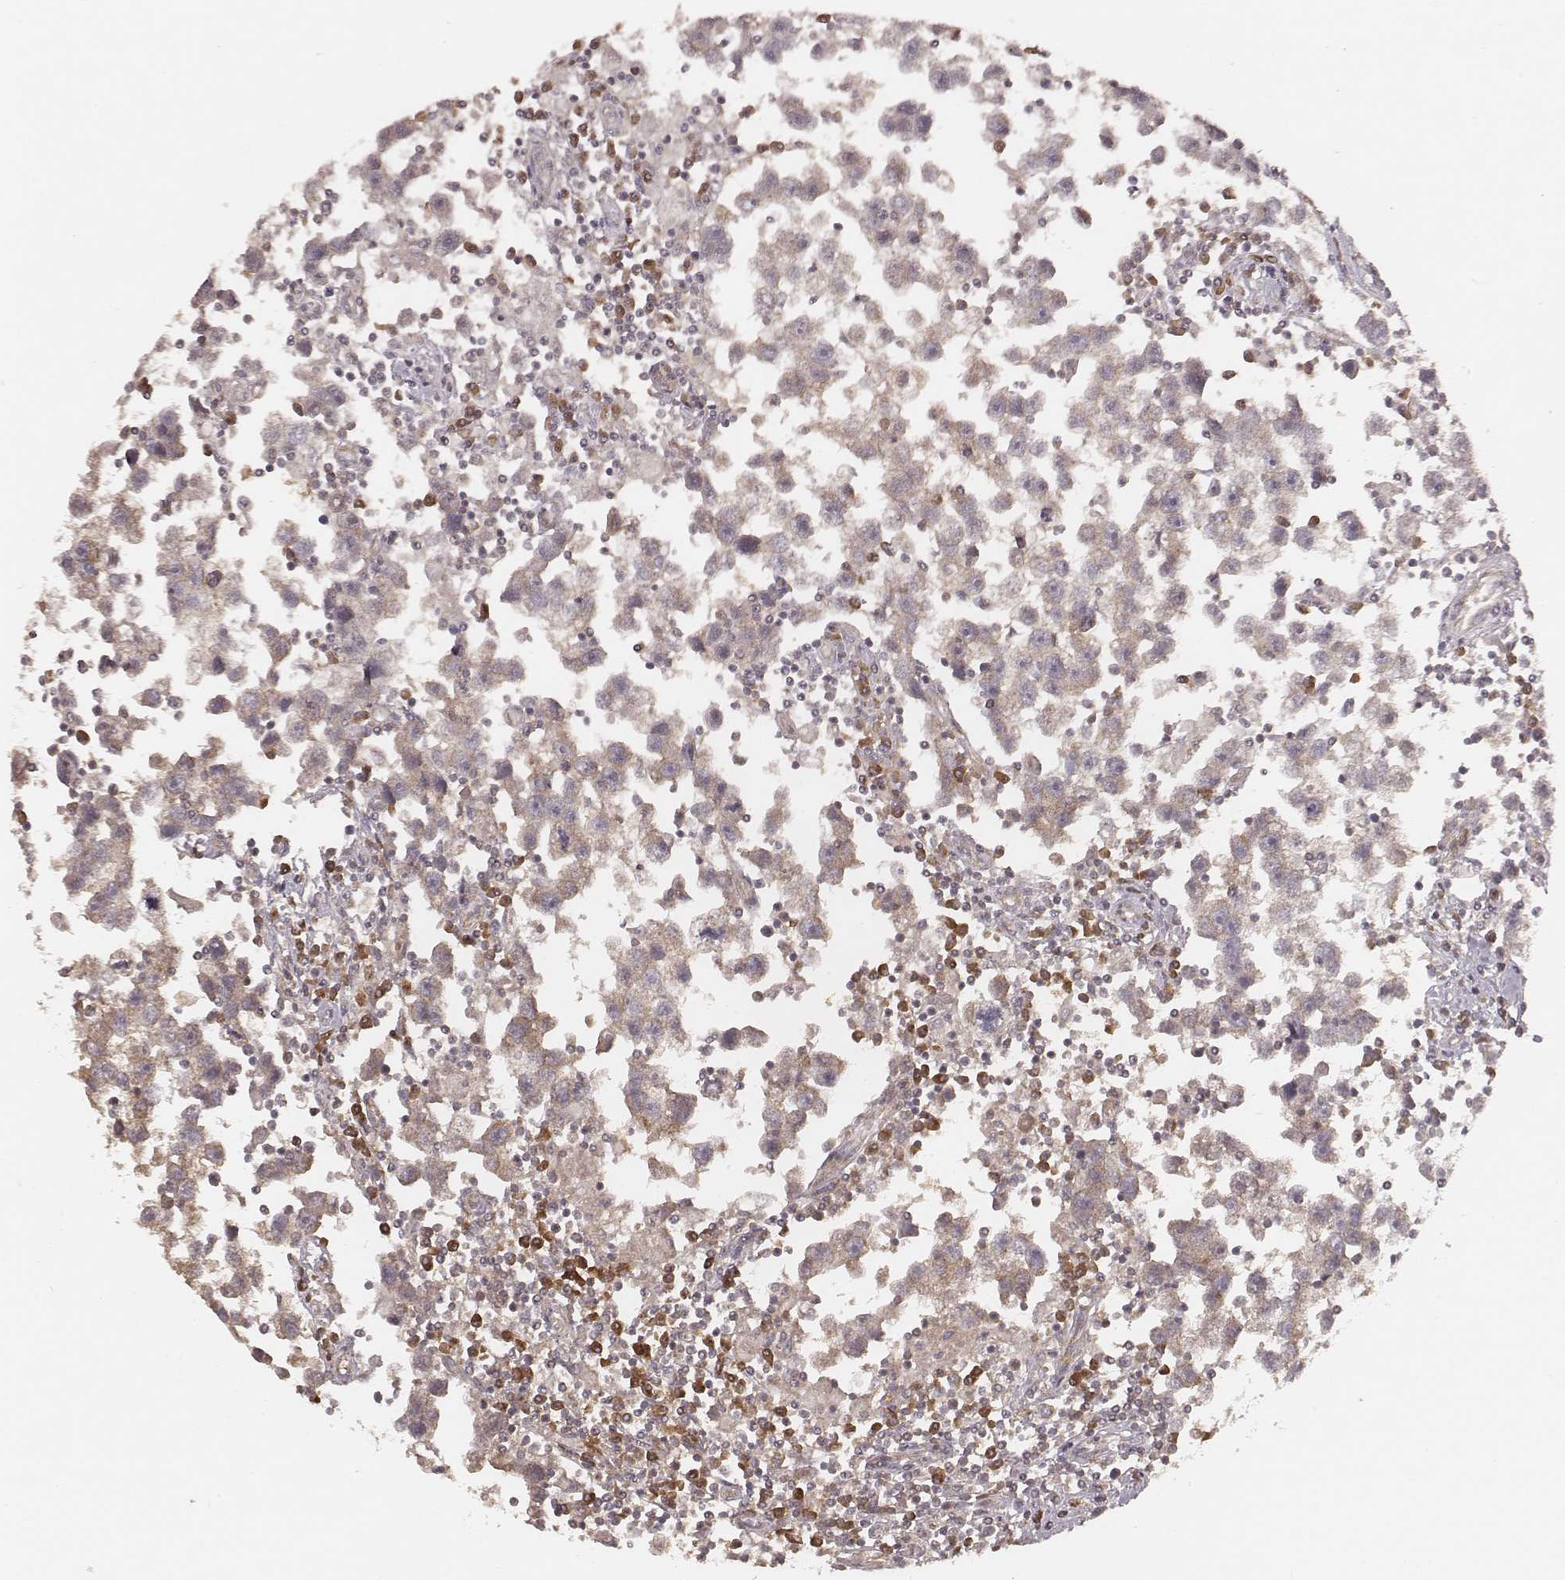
{"staining": {"intensity": "weak", "quantity": ">75%", "location": "cytoplasmic/membranous"}, "tissue": "testis cancer", "cell_type": "Tumor cells", "image_type": "cancer", "snomed": [{"axis": "morphology", "description": "Seminoma, NOS"}, {"axis": "topography", "description": "Testis"}], "caption": "Testis seminoma tissue shows weak cytoplasmic/membranous staining in approximately >75% of tumor cells, visualized by immunohistochemistry.", "gene": "CARS1", "patient": {"sex": "male", "age": 30}}